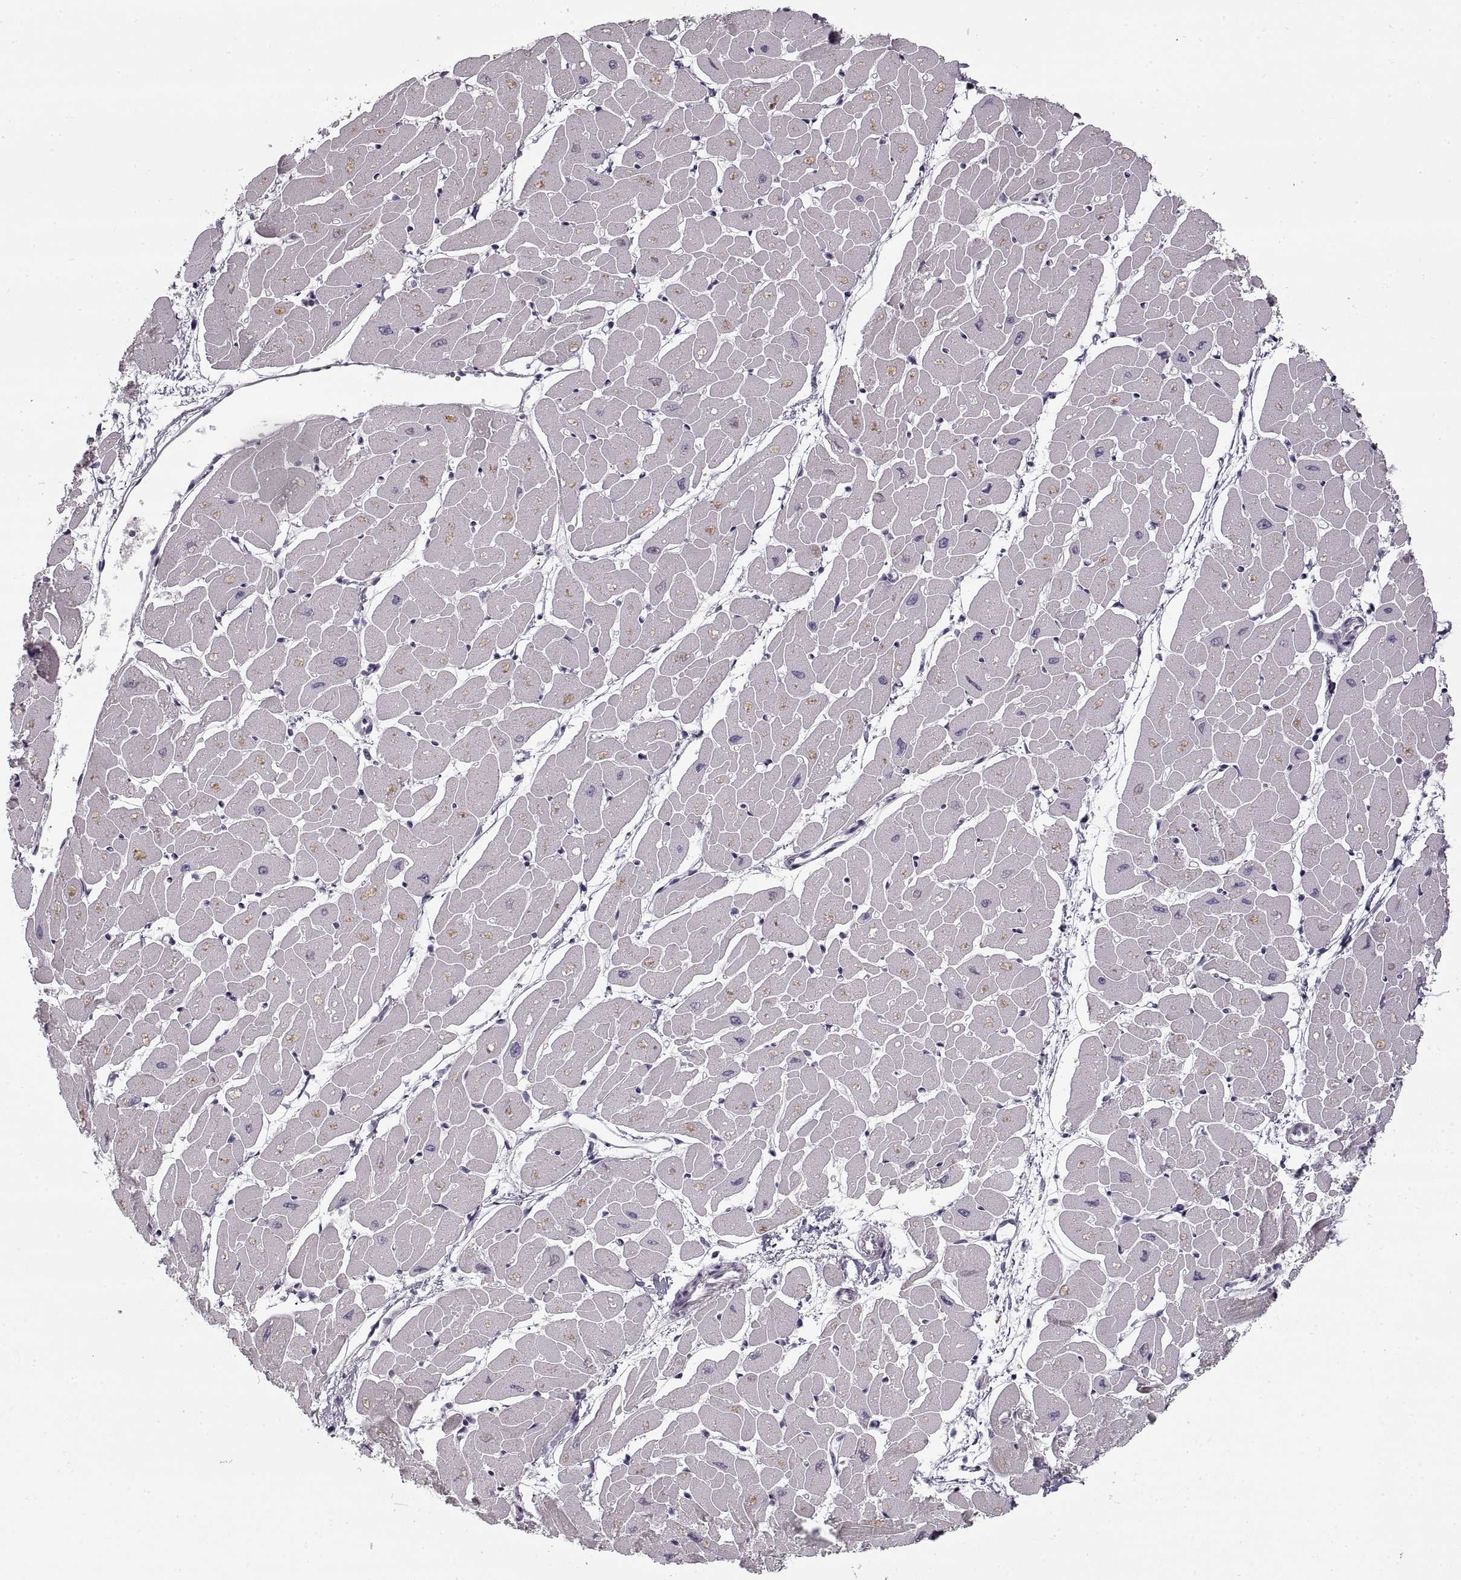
{"staining": {"intensity": "negative", "quantity": "none", "location": "none"}, "tissue": "heart muscle", "cell_type": "Cardiomyocytes", "image_type": "normal", "snomed": [{"axis": "morphology", "description": "Normal tissue, NOS"}, {"axis": "topography", "description": "Heart"}], "caption": "Immunohistochemistry histopathology image of normal heart muscle: heart muscle stained with DAB displays no significant protein expression in cardiomyocytes. The staining is performed using DAB (3,3'-diaminobenzidine) brown chromogen with nuclei counter-stained in using hematoxylin.", "gene": "GAD2", "patient": {"sex": "male", "age": 57}}